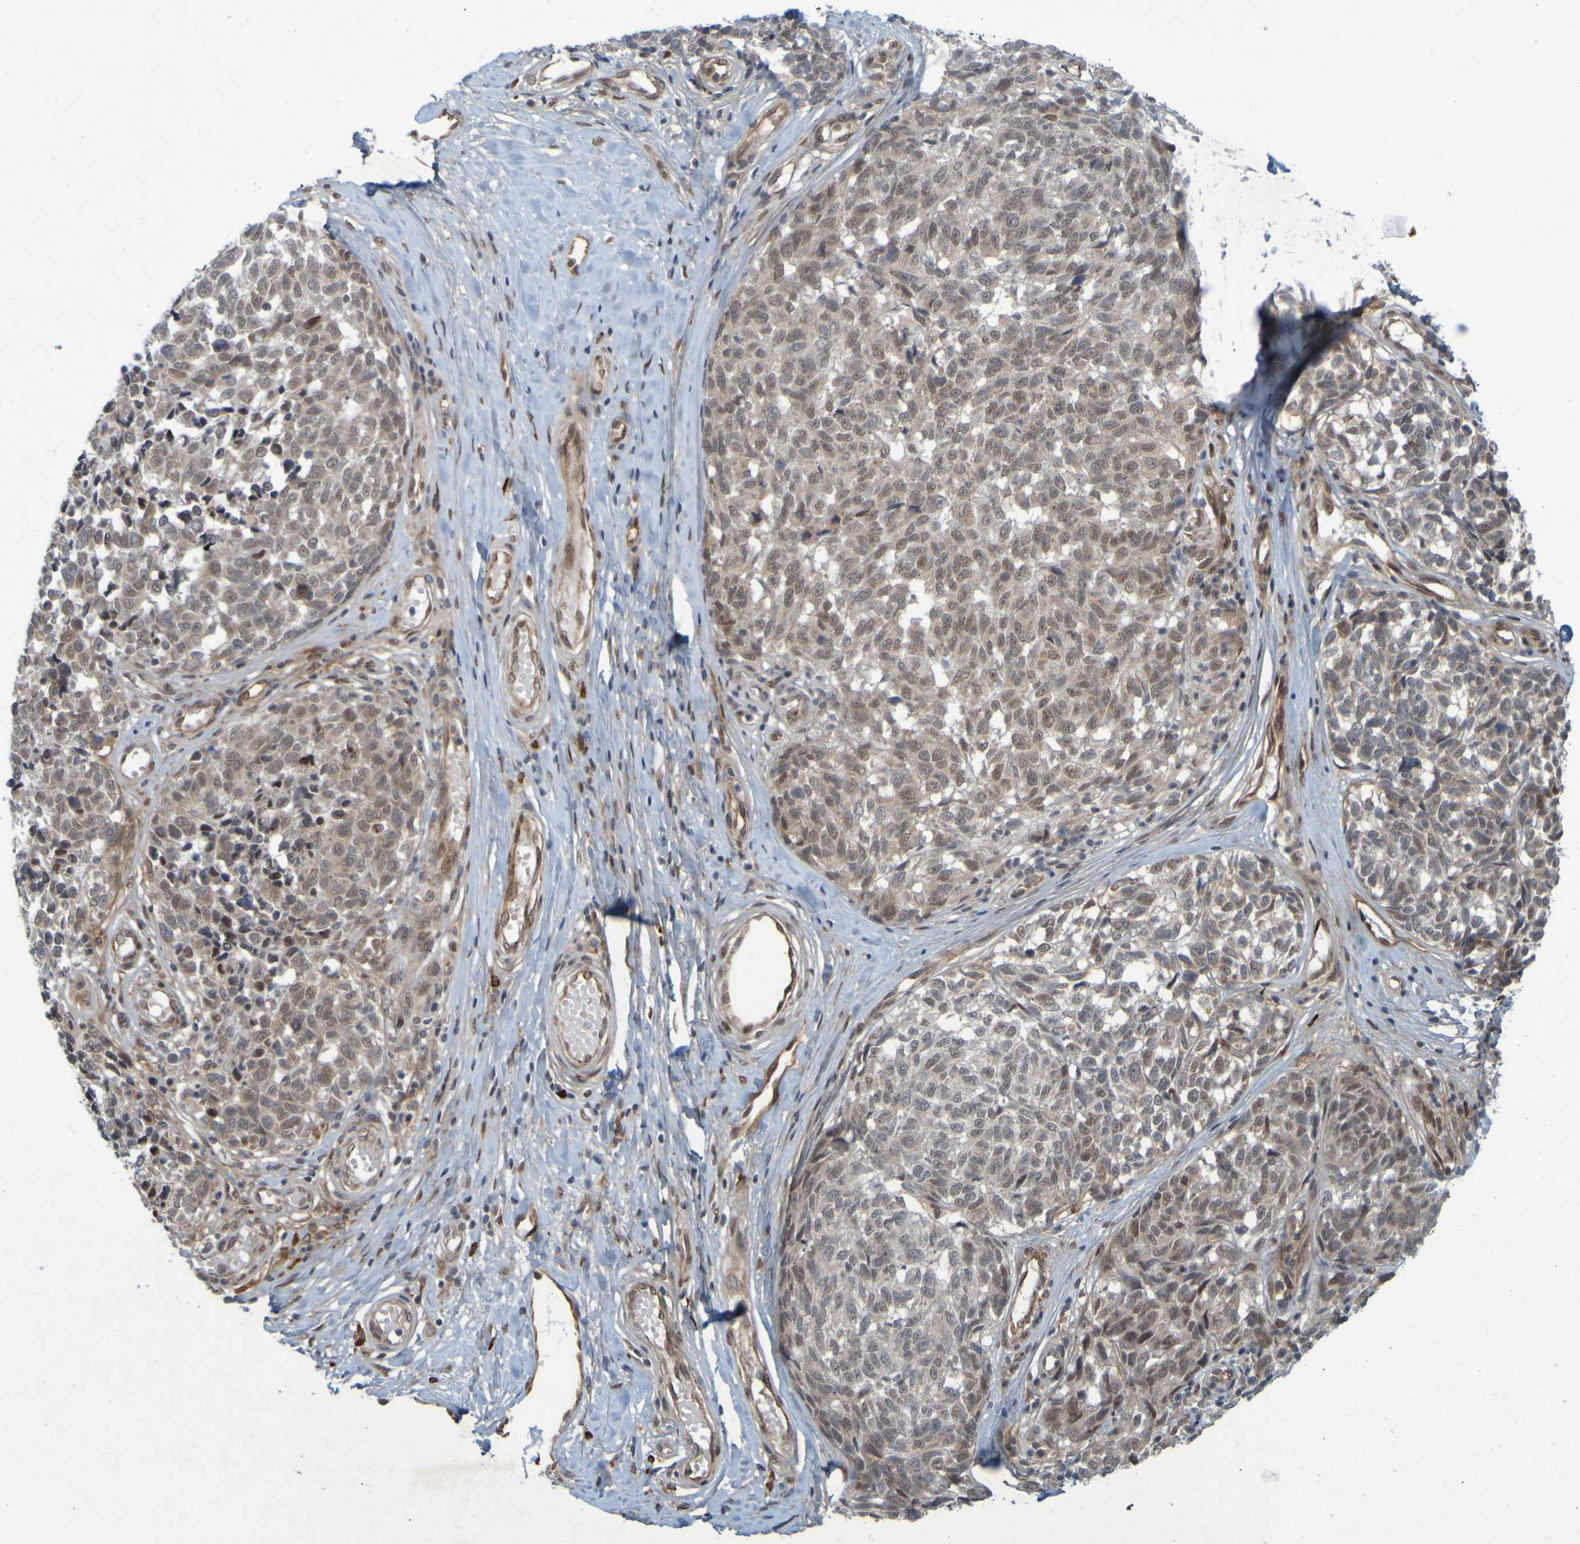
{"staining": {"intensity": "moderate", "quantity": ">75%", "location": "nuclear"}, "tissue": "melanoma", "cell_type": "Tumor cells", "image_type": "cancer", "snomed": [{"axis": "morphology", "description": "Malignant melanoma, NOS"}, {"axis": "topography", "description": "Skin"}], "caption": "IHC image of malignant melanoma stained for a protein (brown), which displays medium levels of moderate nuclear positivity in about >75% of tumor cells.", "gene": "MCPH1", "patient": {"sex": "female", "age": 64}}